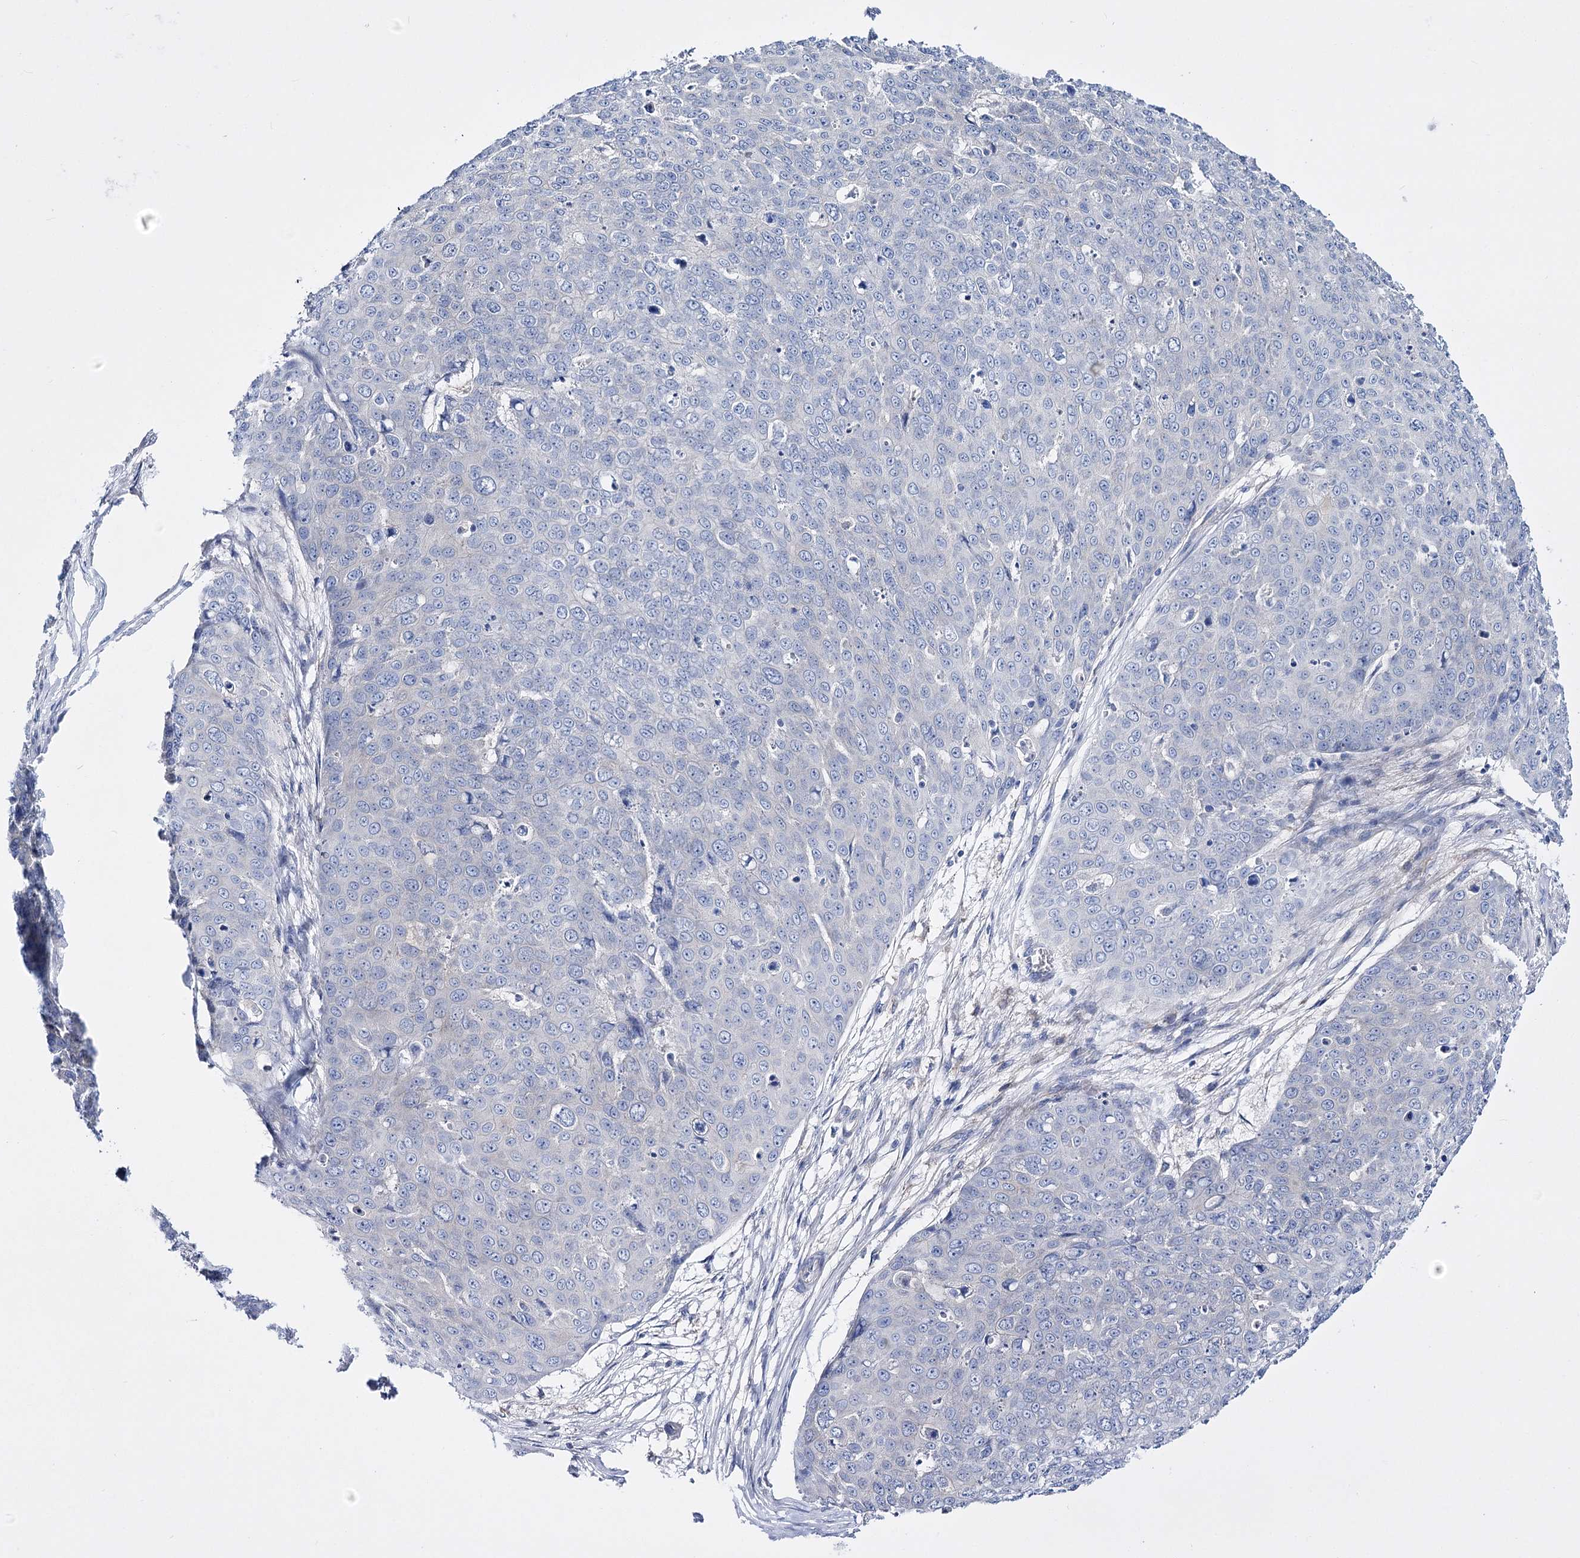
{"staining": {"intensity": "negative", "quantity": "none", "location": "none"}, "tissue": "skin cancer", "cell_type": "Tumor cells", "image_type": "cancer", "snomed": [{"axis": "morphology", "description": "Squamous cell carcinoma, NOS"}, {"axis": "topography", "description": "Skin"}], "caption": "Immunohistochemistry photomicrograph of neoplastic tissue: human skin cancer (squamous cell carcinoma) stained with DAB exhibits no significant protein staining in tumor cells.", "gene": "LRRC34", "patient": {"sex": "male", "age": 71}}